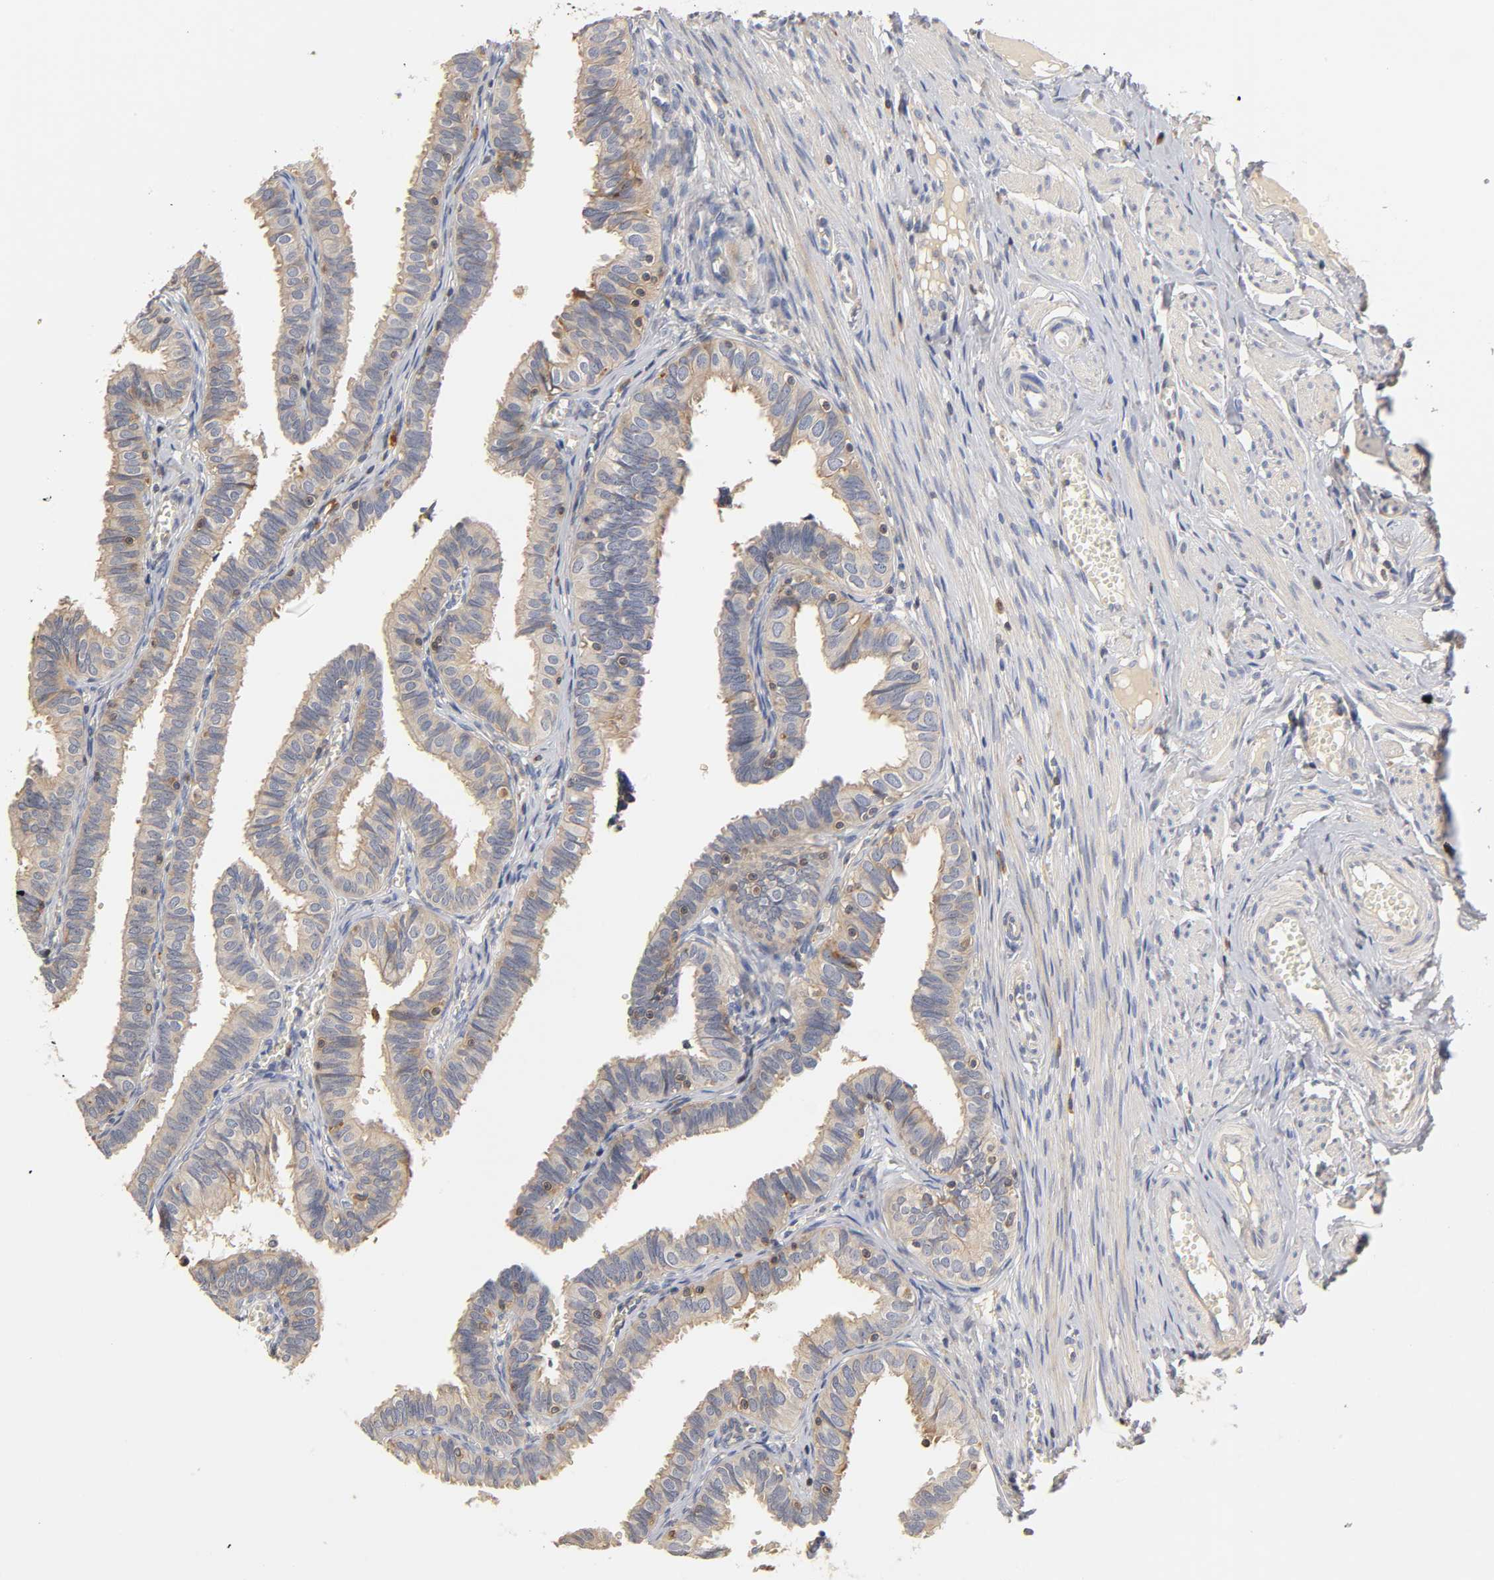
{"staining": {"intensity": "weak", "quantity": ">75%", "location": "cytoplasmic/membranous"}, "tissue": "fallopian tube", "cell_type": "Glandular cells", "image_type": "normal", "snomed": [{"axis": "morphology", "description": "Normal tissue, NOS"}, {"axis": "topography", "description": "Fallopian tube"}], "caption": "Approximately >75% of glandular cells in unremarkable fallopian tube reveal weak cytoplasmic/membranous protein expression as visualized by brown immunohistochemical staining.", "gene": "RHOA", "patient": {"sex": "female", "age": 46}}